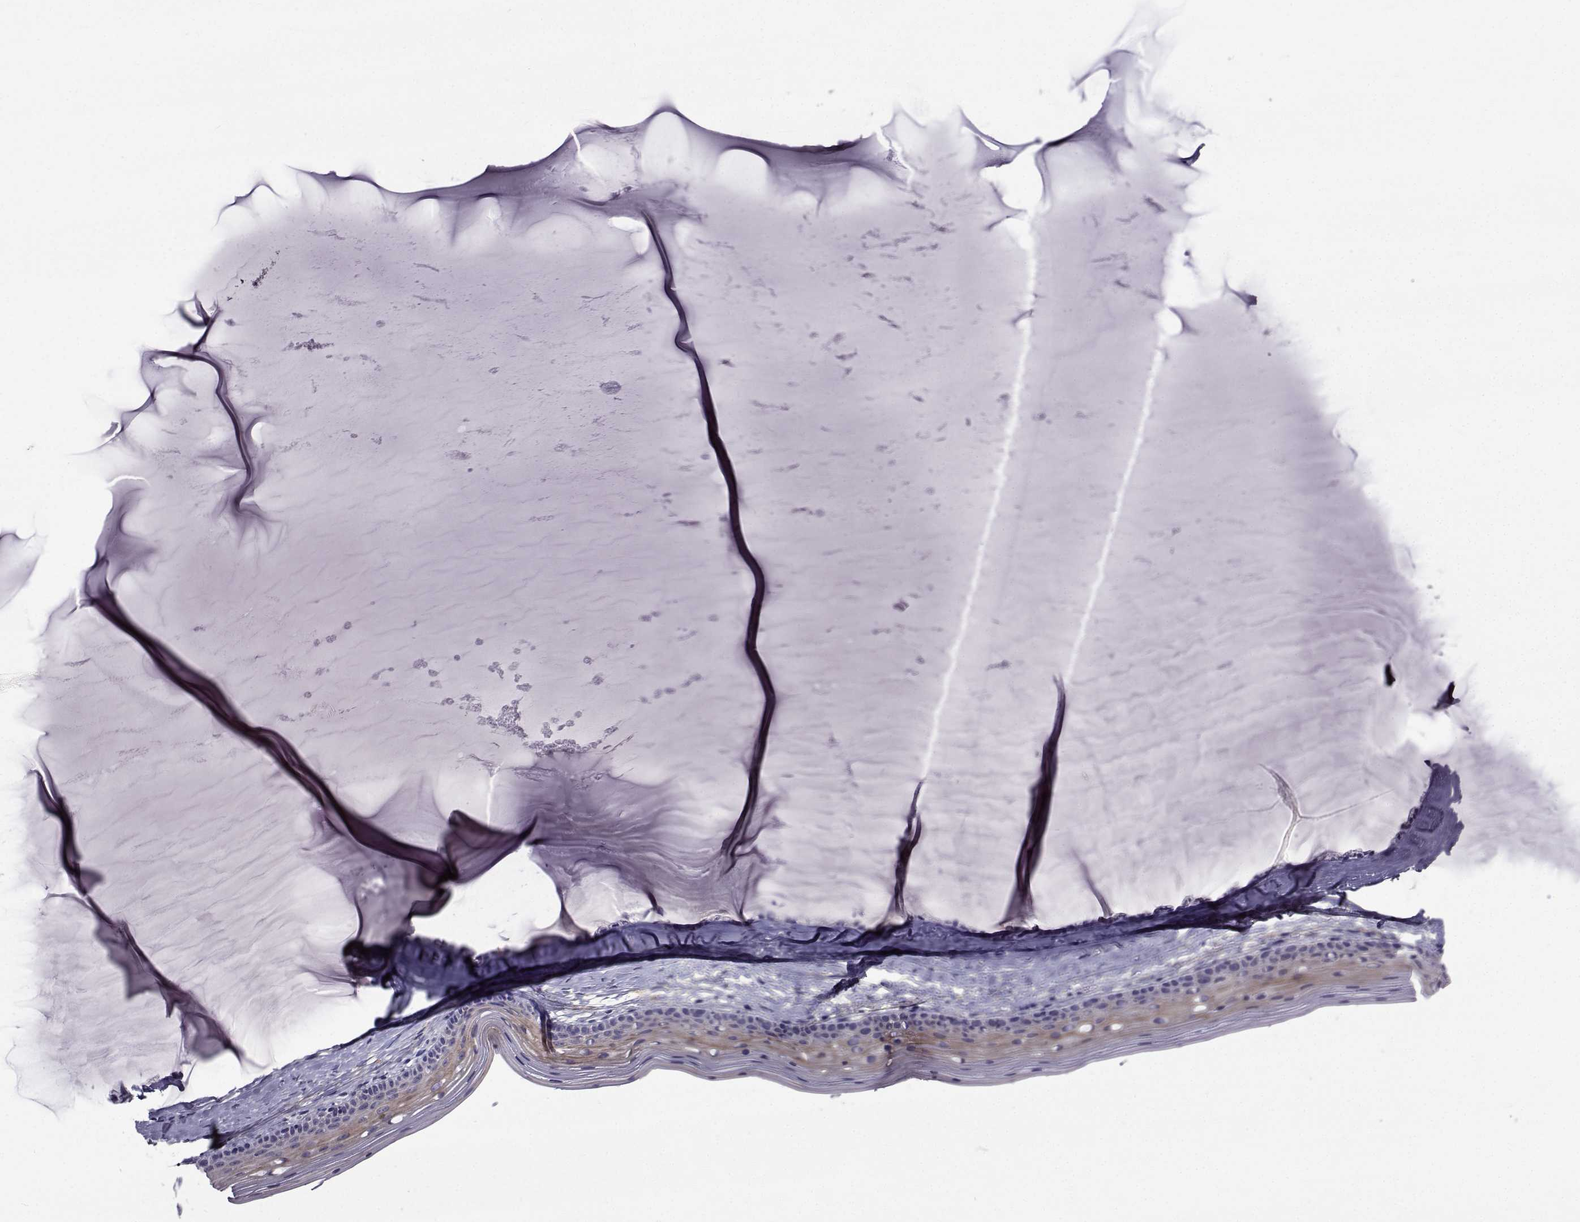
{"staining": {"intensity": "negative", "quantity": "none", "location": "none"}, "tissue": "cervix", "cell_type": "Glandular cells", "image_type": "normal", "snomed": [{"axis": "morphology", "description": "Normal tissue, NOS"}, {"axis": "topography", "description": "Cervix"}], "caption": "Benign cervix was stained to show a protein in brown. There is no significant positivity in glandular cells. (Brightfield microscopy of DAB (3,3'-diaminobenzidine) immunohistochemistry (IHC) at high magnification).", "gene": "CFAP74", "patient": {"sex": "female", "age": 40}}